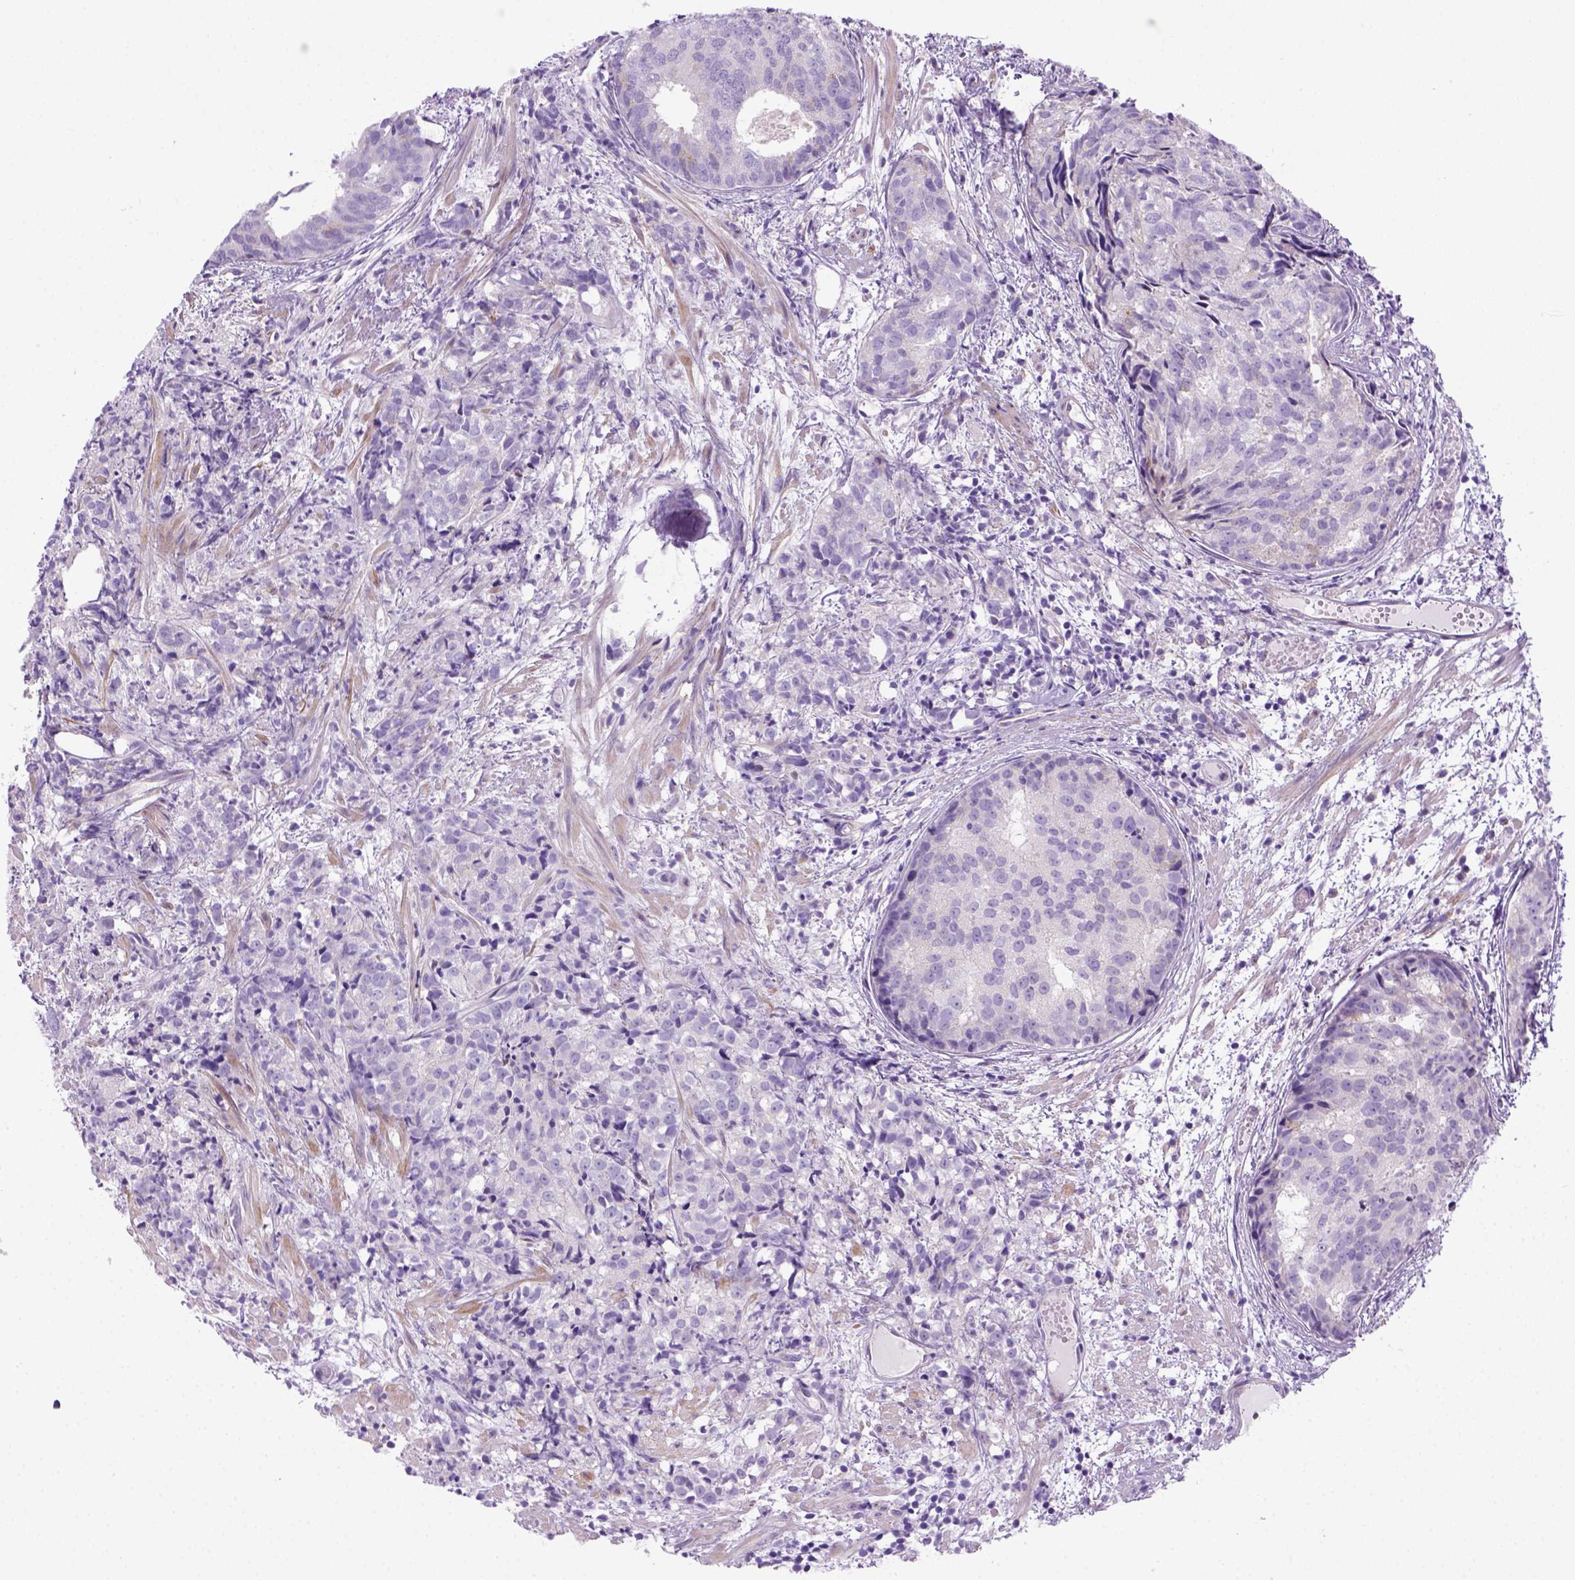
{"staining": {"intensity": "negative", "quantity": "none", "location": "none"}, "tissue": "prostate cancer", "cell_type": "Tumor cells", "image_type": "cancer", "snomed": [{"axis": "morphology", "description": "Adenocarcinoma, High grade"}, {"axis": "topography", "description": "Prostate"}], "caption": "IHC image of human adenocarcinoma (high-grade) (prostate) stained for a protein (brown), which reveals no staining in tumor cells. The staining is performed using DAB brown chromogen with nuclei counter-stained in using hematoxylin.", "gene": "DNAH11", "patient": {"sex": "male", "age": 58}}